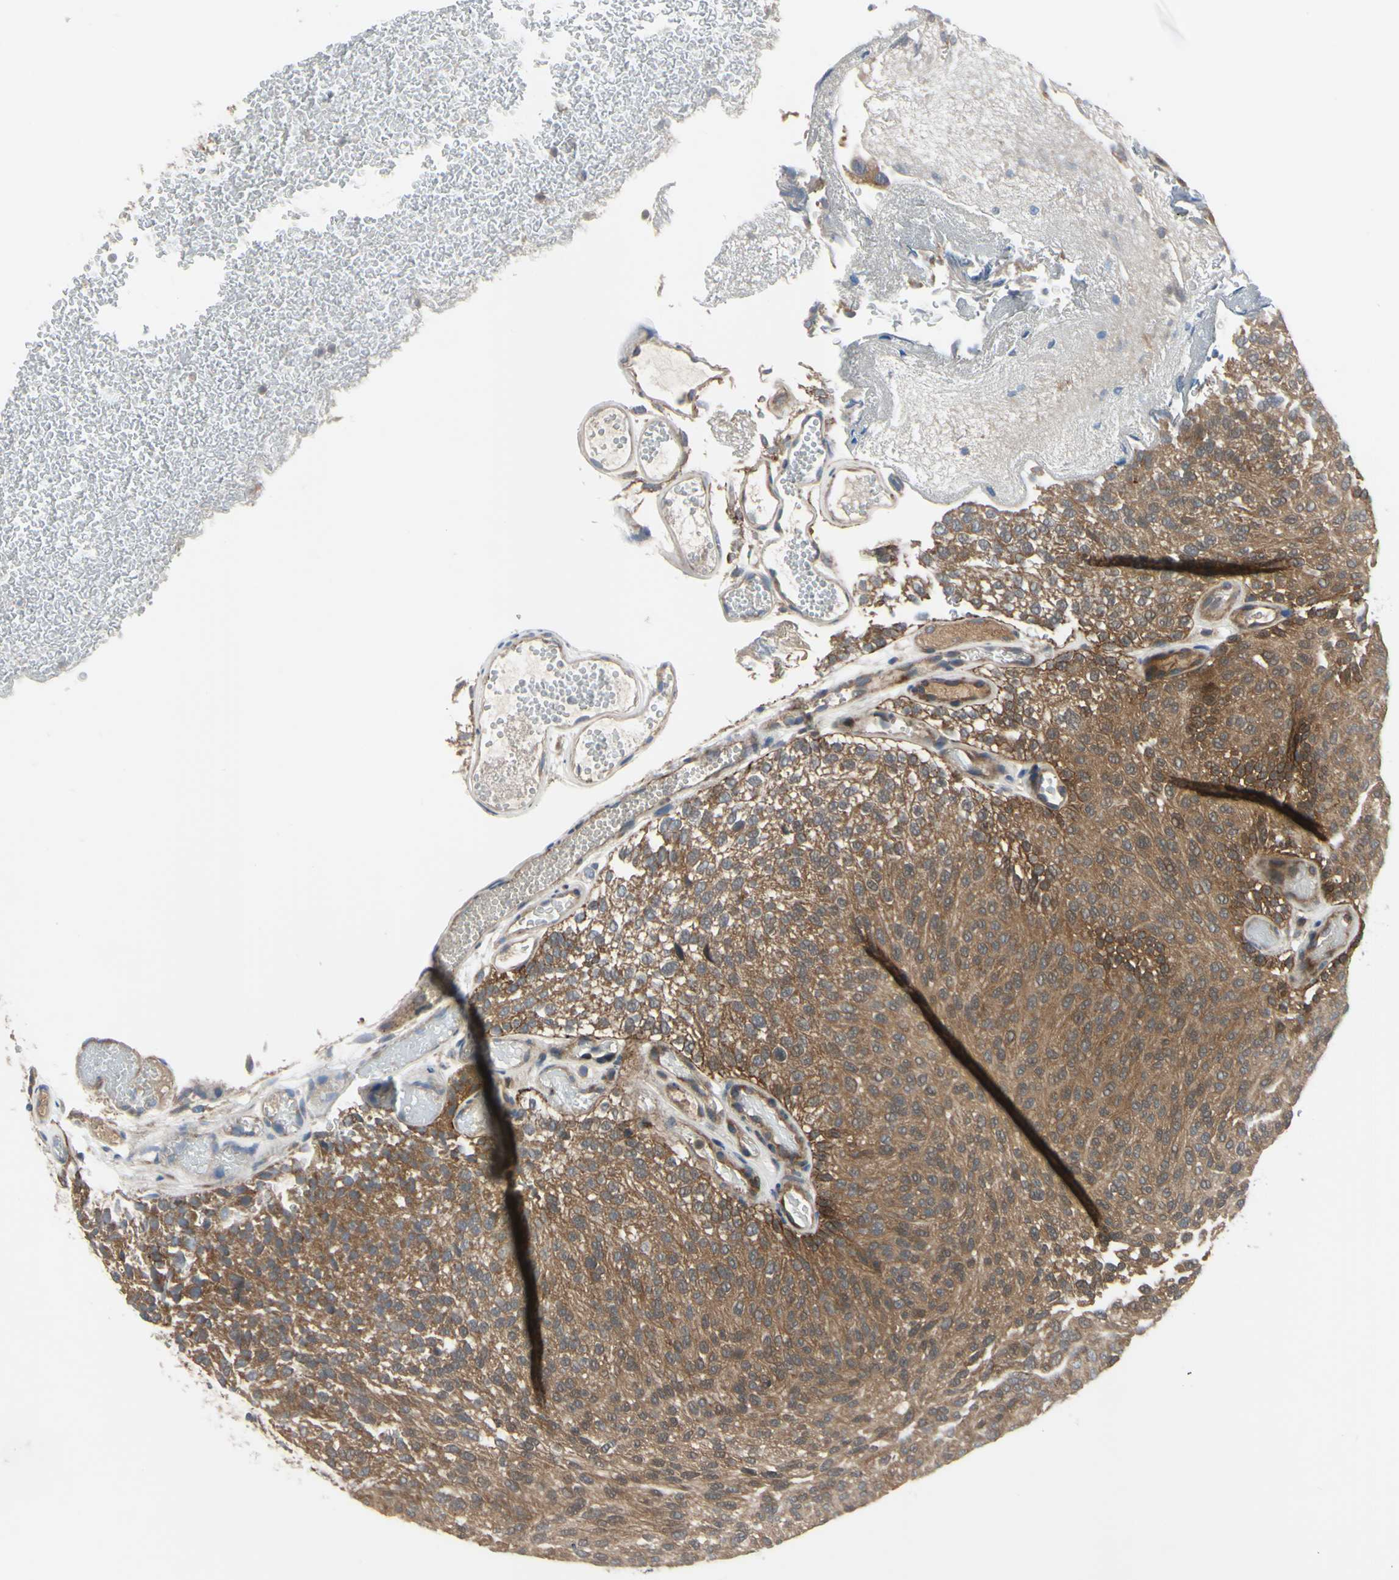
{"staining": {"intensity": "moderate", "quantity": ">75%", "location": "cytoplasmic/membranous"}, "tissue": "urothelial cancer", "cell_type": "Tumor cells", "image_type": "cancer", "snomed": [{"axis": "morphology", "description": "Urothelial carcinoma, Low grade"}, {"axis": "topography", "description": "Urinary bladder"}], "caption": "A photomicrograph of low-grade urothelial carcinoma stained for a protein shows moderate cytoplasmic/membranous brown staining in tumor cells.", "gene": "XIAP", "patient": {"sex": "male", "age": 78}}